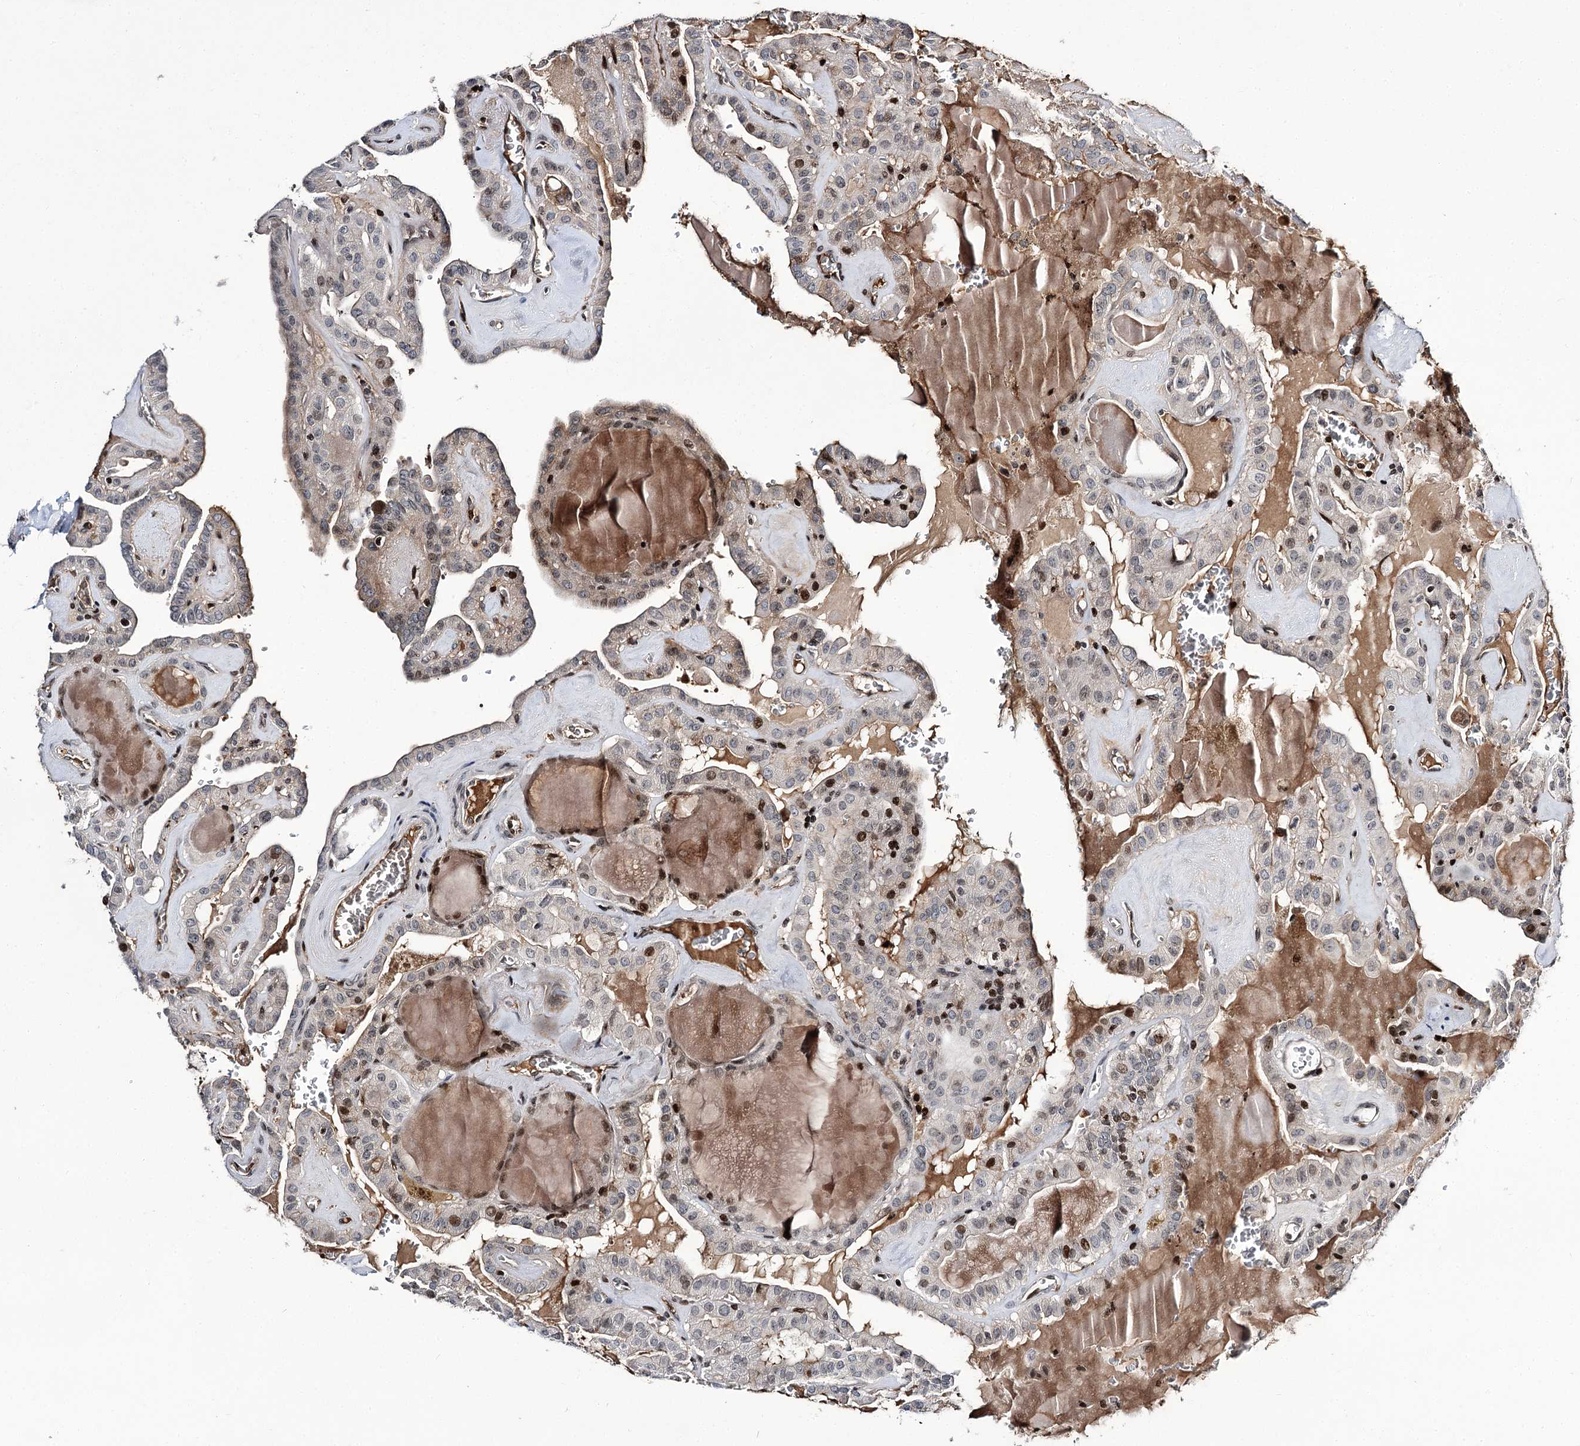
{"staining": {"intensity": "moderate", "quantity": "<25%", "location": "nuclear"}, "tissue": "thyroid cancer", "cell_type": "Tumor cells", "image_type": "cancer", "snomed": [{"axis": "morphology", "description": "Papillary adenocarcinoma, NOS"}, {"axis": "topography", "description": "Thyroid gland"}], "caption": "Immunohistochemical staining of human thyroid cancer (papillary adenocarcinoma) exhibits moderate nuclear protein staining in approximately <25% of tumor cells. Ihc stains the protein in brown and the nuclei are stained blue.", "gene": "ITFG2", "patient": {"sex": "male", "age": 52}}